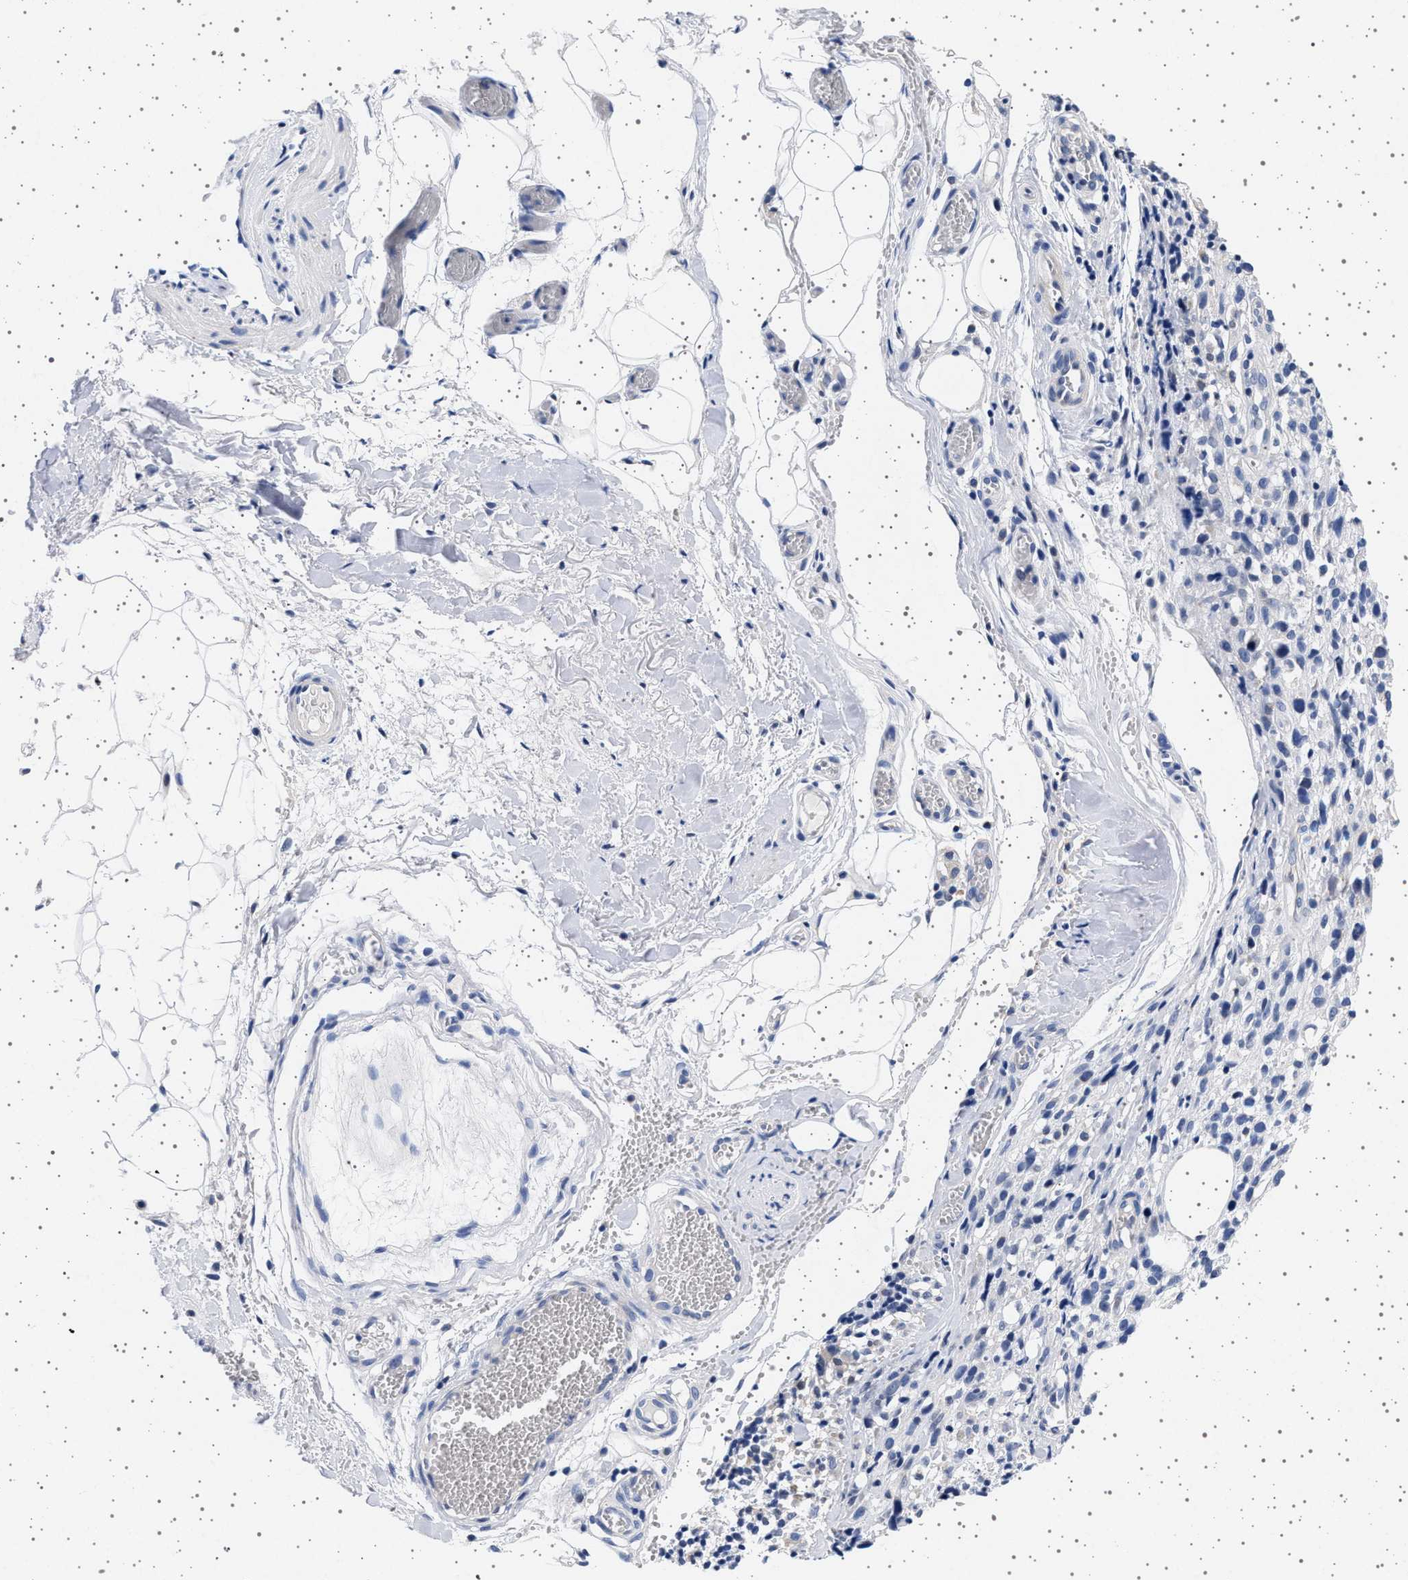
{"staining": {"intensity": "negative", "quantity": "none", "location": "none"}, "tissue": "melanoma", "cell_type": "Tumor cells", "image_type": "cancer", "snomed": [{"axis": "morphology", "description": "Malignant melanoma, NOS"}, {"axis": "topography", "description": "Skin"}], "caption": "An IHC image of malignant melanoma is shown. There is no staining in tumor cells of malignant melanoma. (Stains: DAB (3,3'-diaminobenzidine) immunohistochemistry (IHC) with hematoxylin counter stain, Microscopy: brightfield microscopy at high magnification).", "gene": "TRMT10B", "patient": {"sex": "female", "age": 55}}